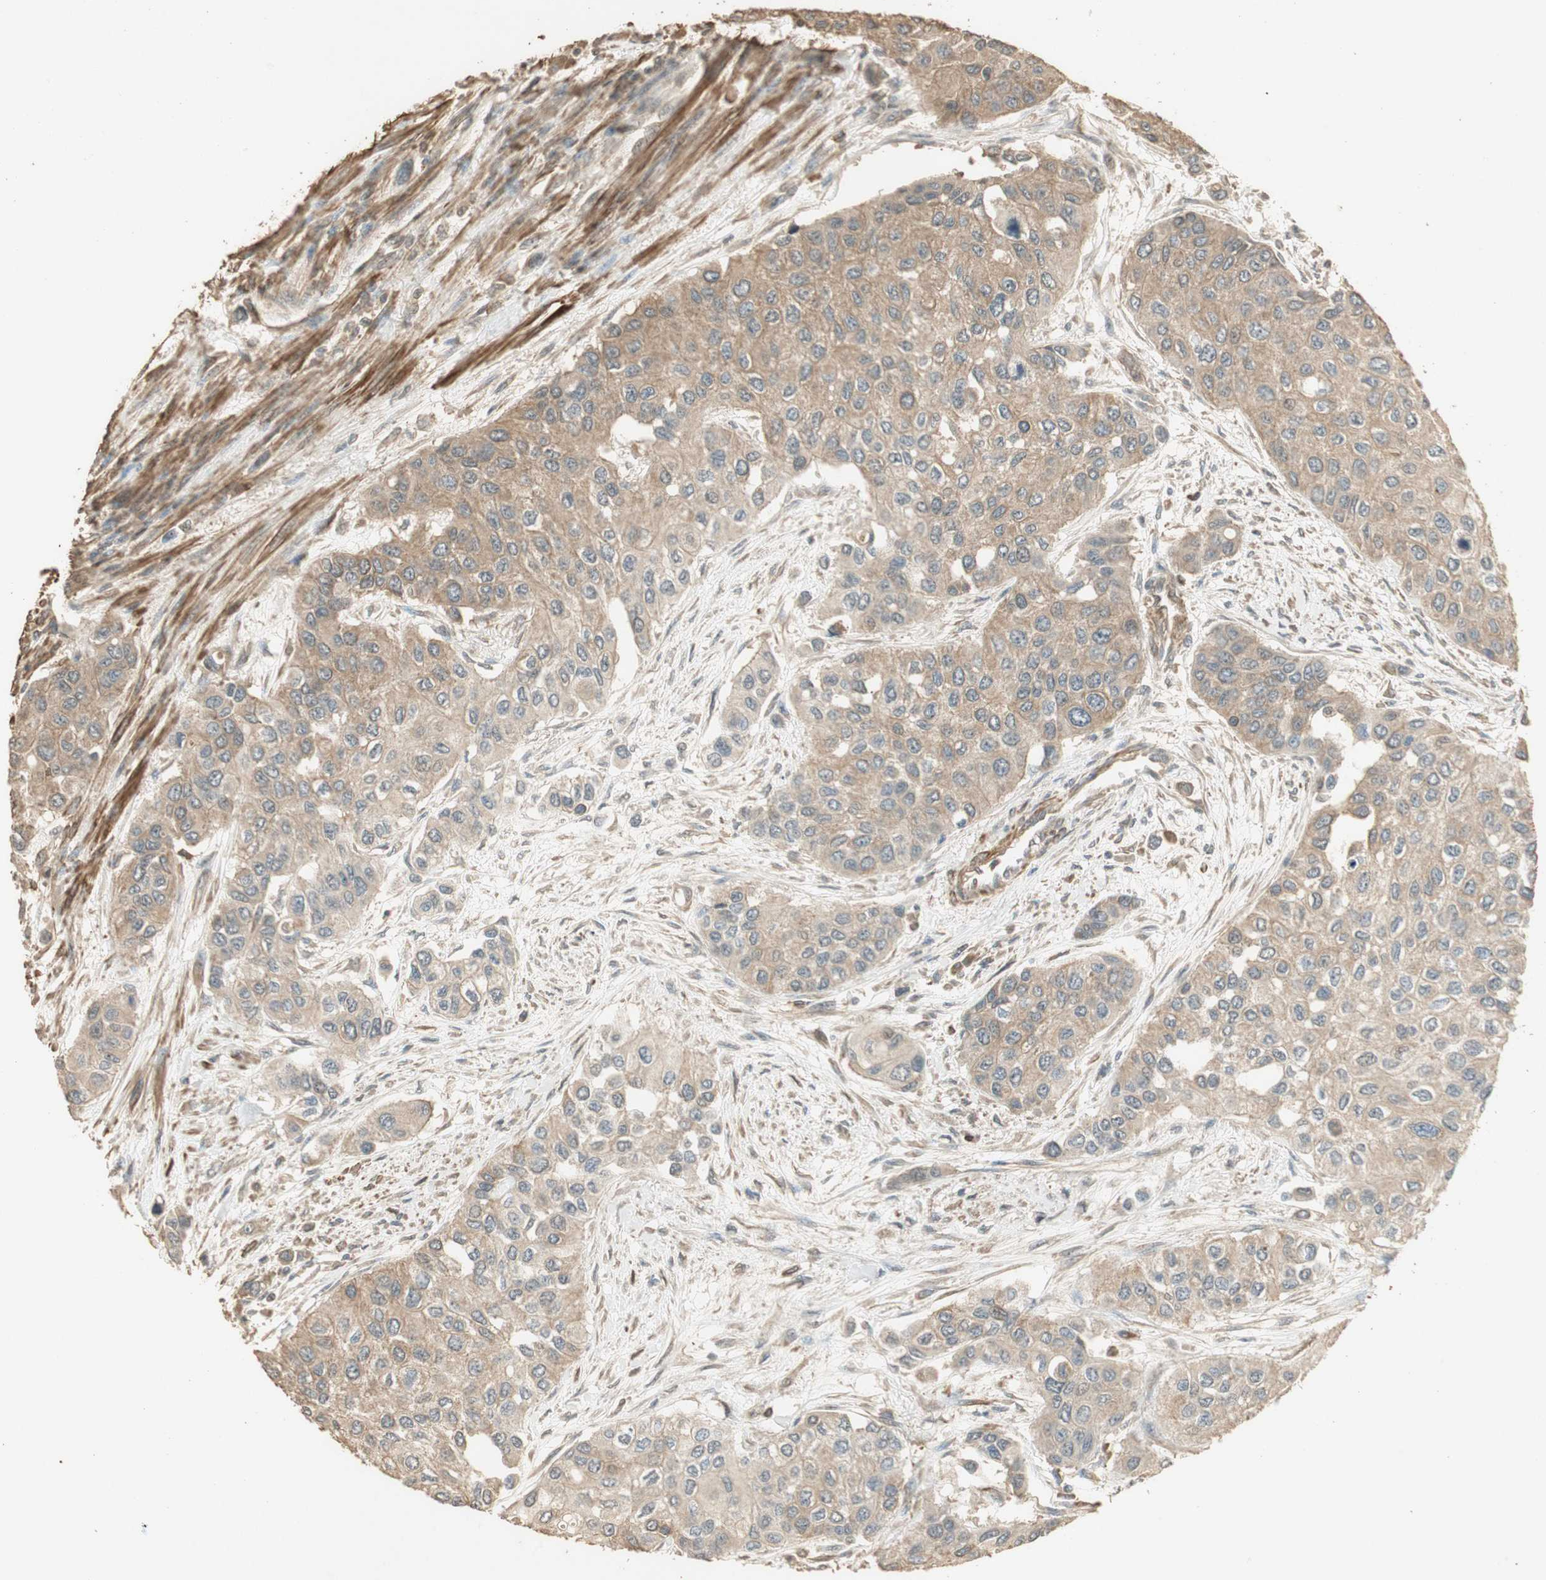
{"staining": {"intensity": "moderate", "quantity": "25%-75%", "location": "cytoplasmic/membranous"}, "tissue": "urothelial cancer", "cell_type": "Tumor cells", "image_type": "cancer", "snomed": [{"axis": "morphology", "description": "Urothelial carcinoma, High grade"}, {"axis": "topography", "description": "Urinary bladder"}], "caption": "Tumor cells display moderate cytoplasmic/membranous positivity in approximately 25%-75% of cells in urothelial cancer.", "gene": "USP2", "patient": {"sex": "female", "age": 56}}